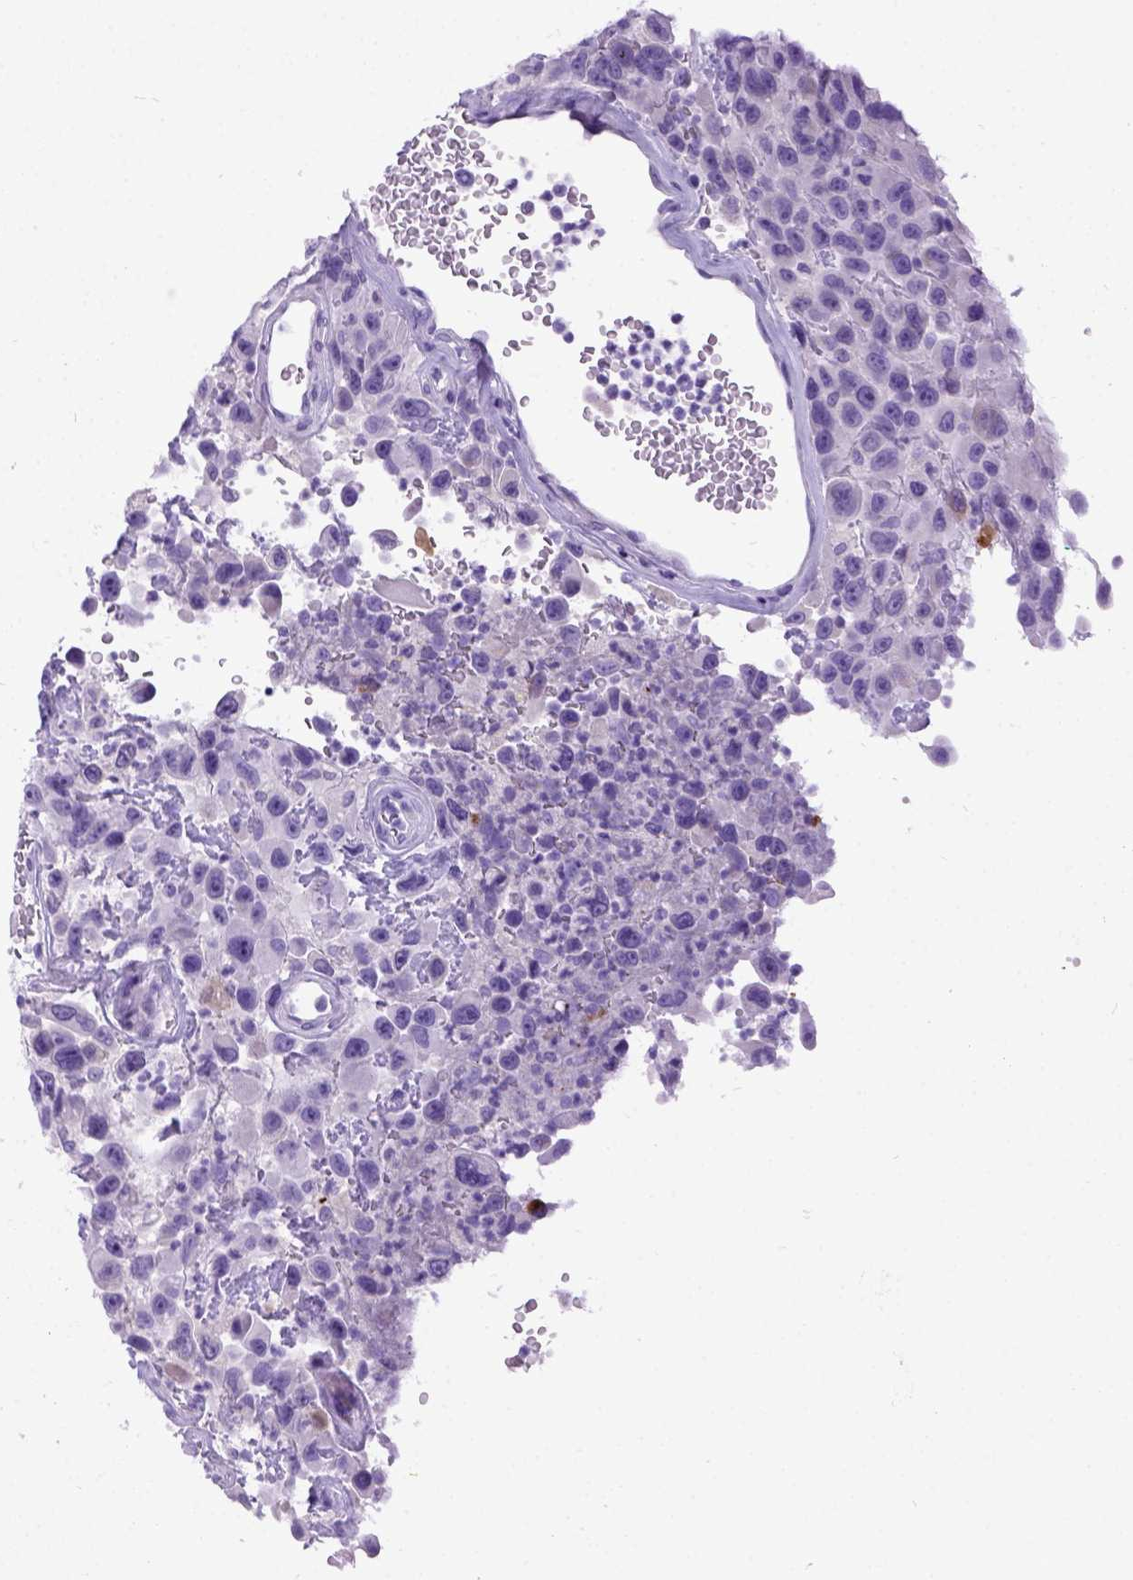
{"staining": {"intensity": "negative", "quantity": "none", "location": "none"}, "tissue": "urothelial cancer", "cell_type": "Tumor cells", "image_type": "cancer", "snomed": [{"axis": "morphology", "description": "Urothelial carcinoma, High grade"}, {"axis": "topography", "description": "Urinary bladder"}], "caption": "This is an immunohistochemistry (IHC) image of high-grade urothelial carcinoma. There is no positivity in tumor cells.", "gene": "IGF2", "patient": {"sex": "male", "age": 53}}